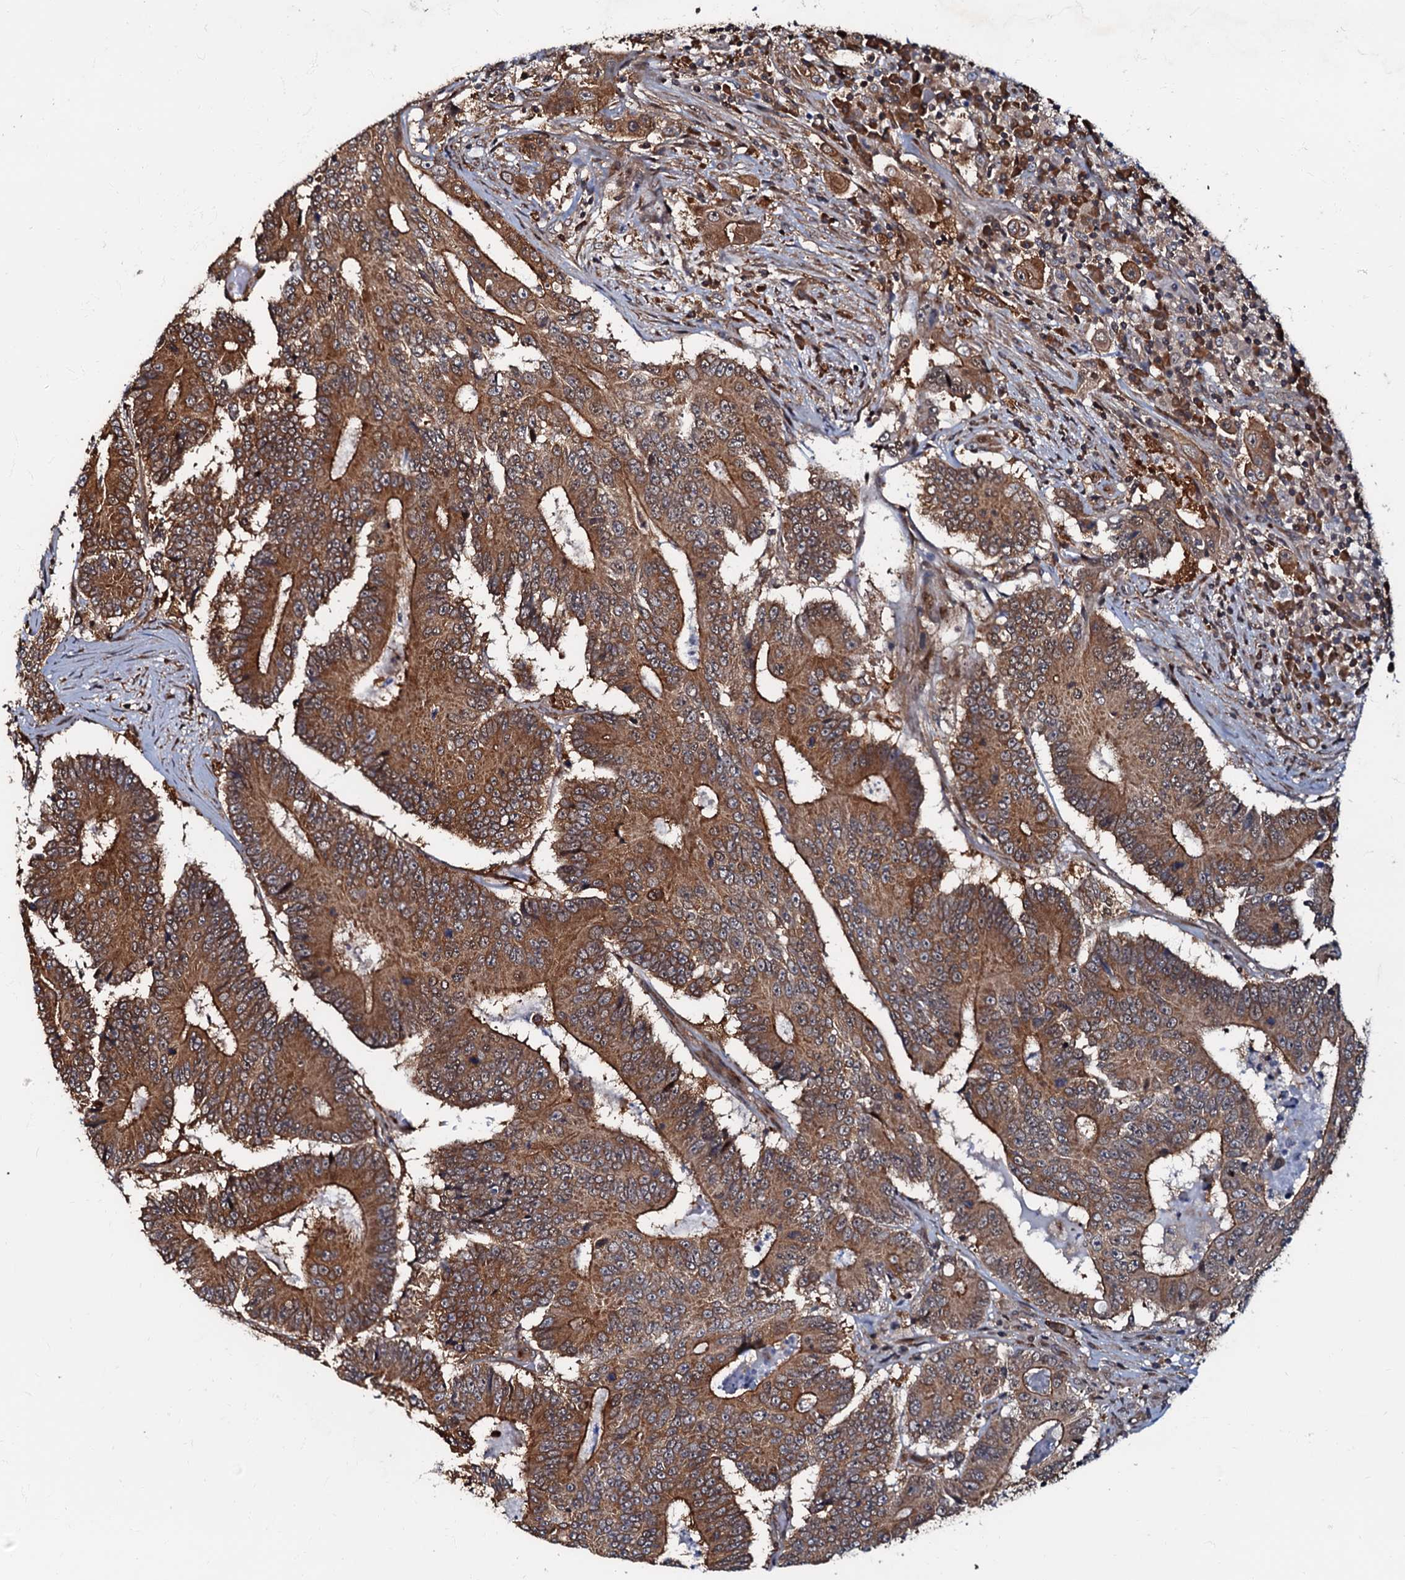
{"staining": {"intensity": "moderate", "quantity": ">75%", "location": "cytoplasmic/membranous"}, "tissue": "colorectal cancer", "cell_type": "Tumor cells", "image_type": "cancer", "snomed": [{"axis": "morphology", "description": "Adenocarcinoma, NOS"}, {"axis": "topography", "description": "Colon"}], "caption": "A micrograph of adenocarcinoma (colorectal) stained for a protein exhibits moderate cytoplasmic/membranous brown staining in tumor cells. (IHC, brightfield microscopy, high magnification).", "gene": "OSBP", "patient": {"sex": "male", "age": 83}}